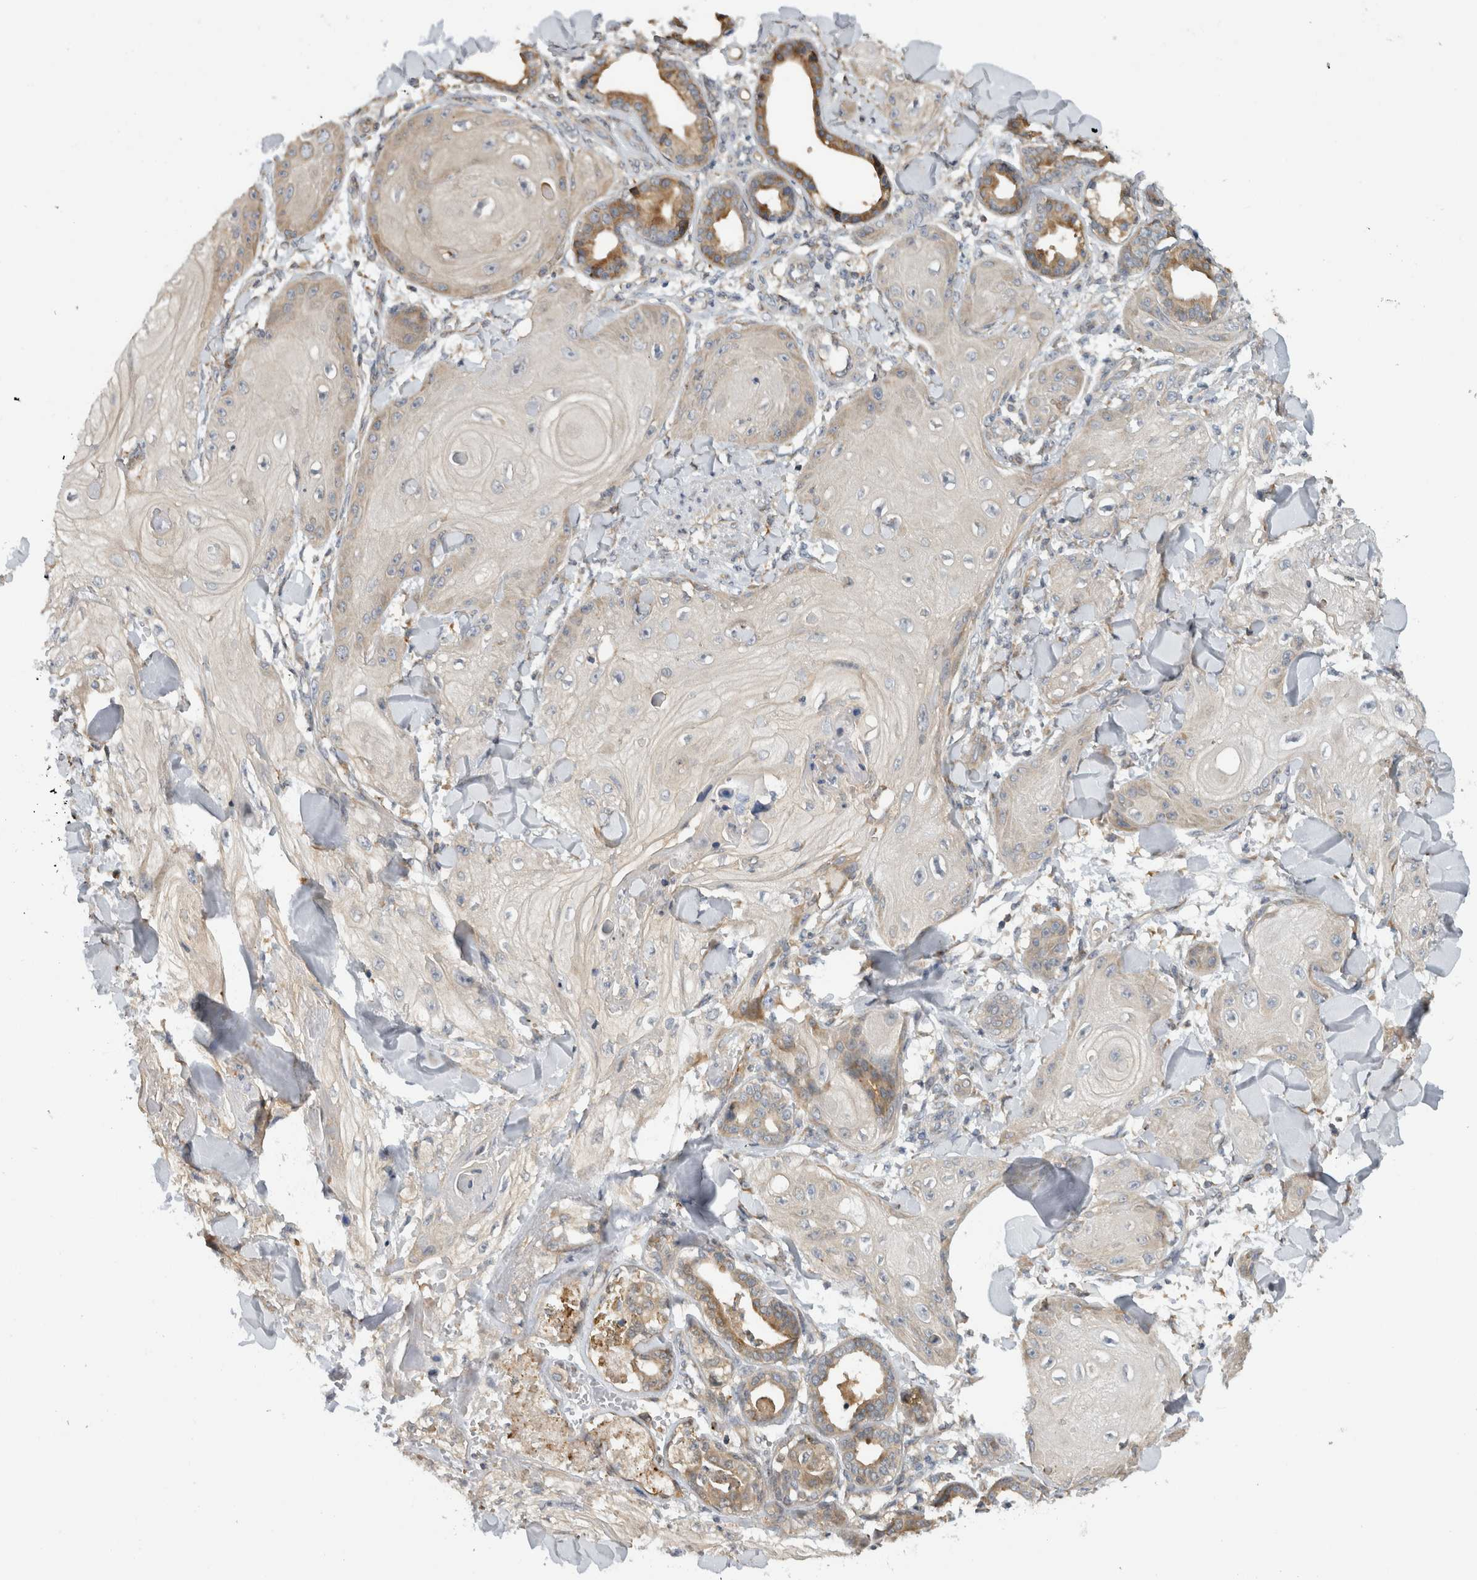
{"staining": {"intensity": "weak", "quantity": "<25%", "location": "cytoplasmic/membranous"}, "tissue": "skin cancer", "cell_type": "Tumor cells", "image_type": "cancer", "snomed": [{"axis": "morphology", "description": "Squamous cell carcinoma, NOS"}, {"axis": "topography", "description": "Skin"}], "caption": "Tumor cells are negative for brown protein staining in skin cancer.", "gene": "PARP6", "patient": {"sex": "male", "age": 74}}